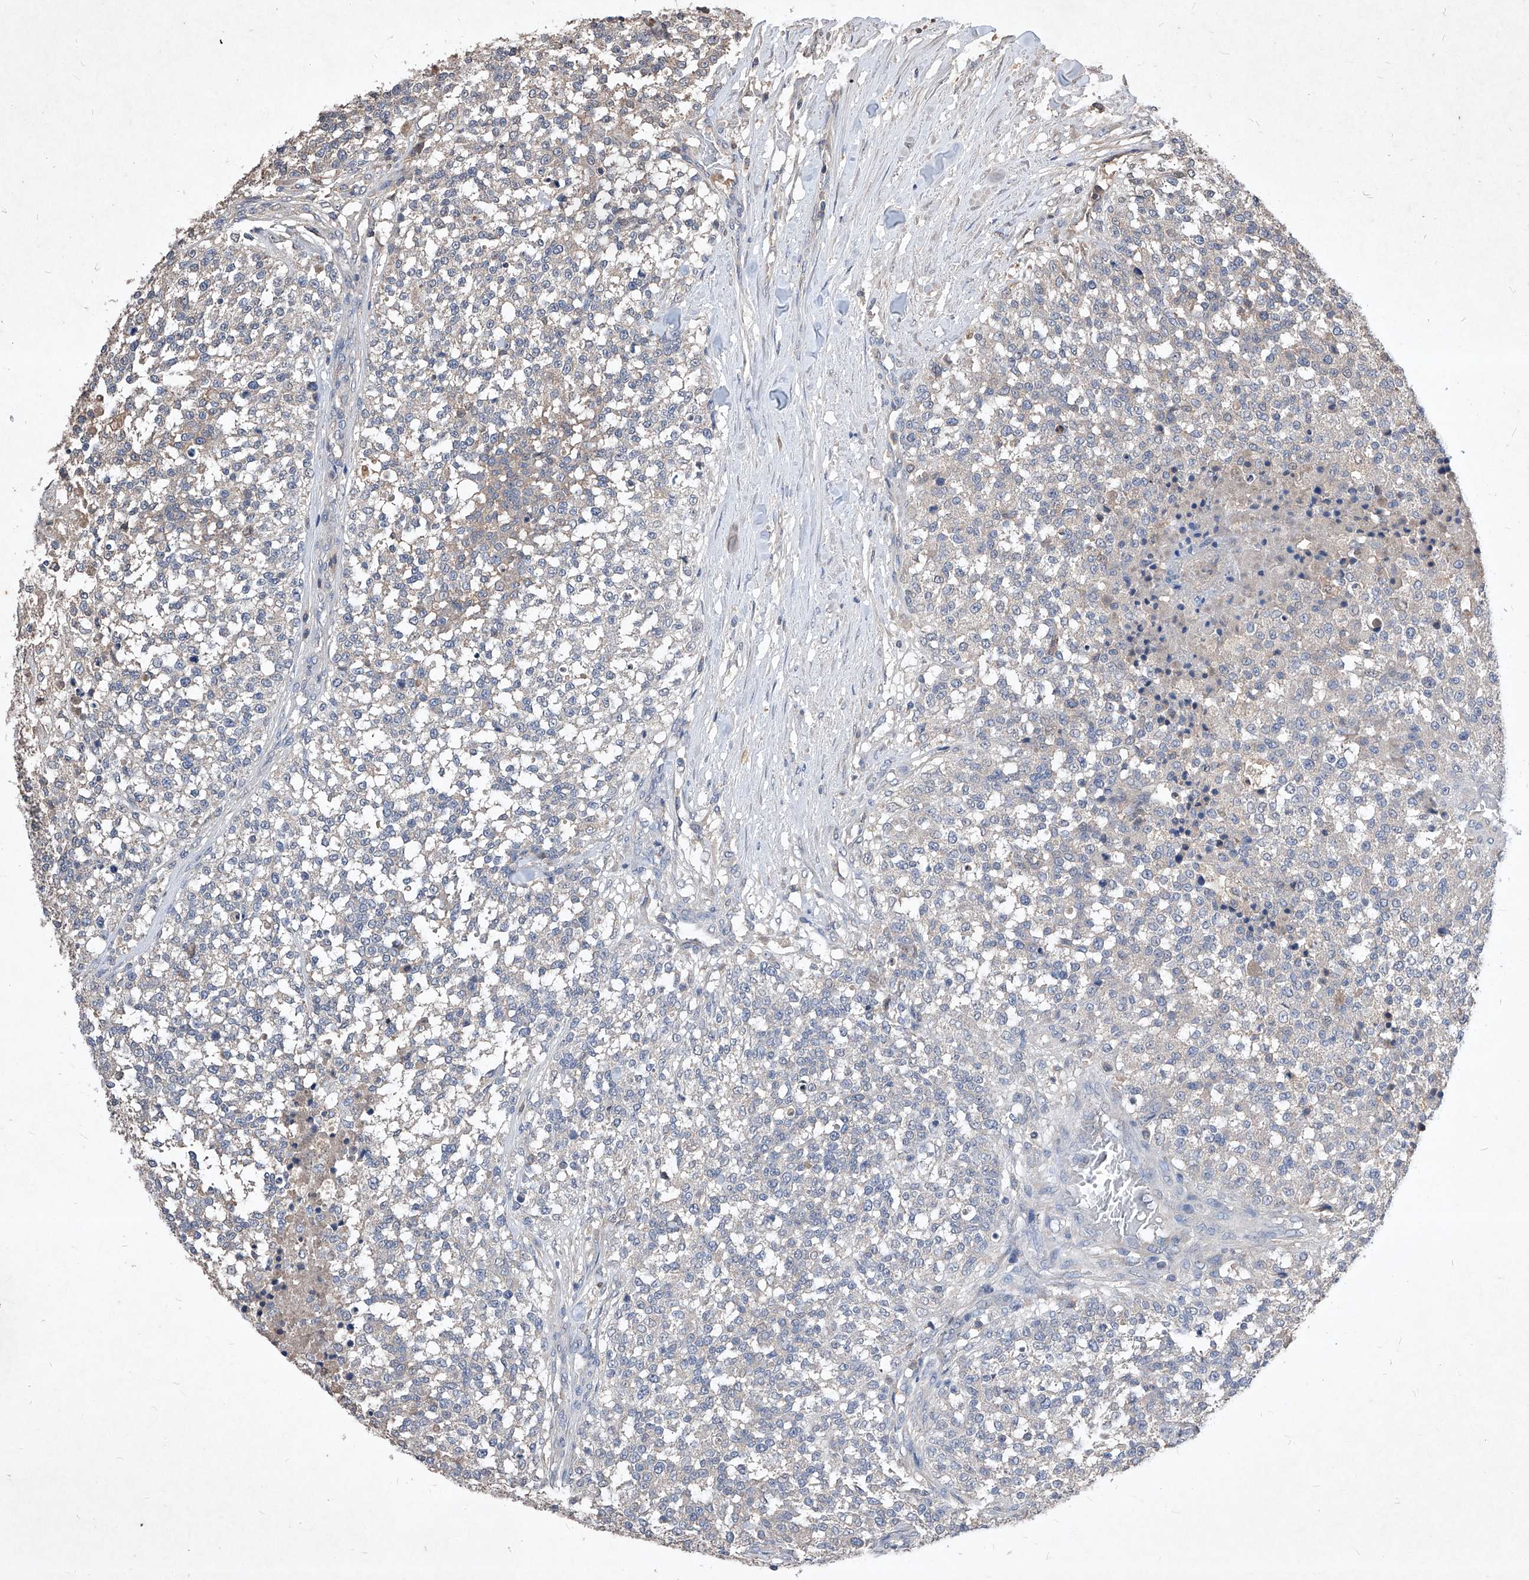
{"staining": {"intensity": "negative", "quantity": "none", "location": "none"}, "tissue": "testis cancer", "cell_type": "Tumor cells", "image_type": "cancer", "snomed": [{"axis": "morphology", "description": "Seminoma, NOS"}, {"axis": "topography", "description": "Testis"}], "caption": "This is an immunohistochemistry micrograph of human testis cancer. There is no expression in tumor cells.", "gene": "SYNGR1", "patient": {"sex": "male", "age": 59}}